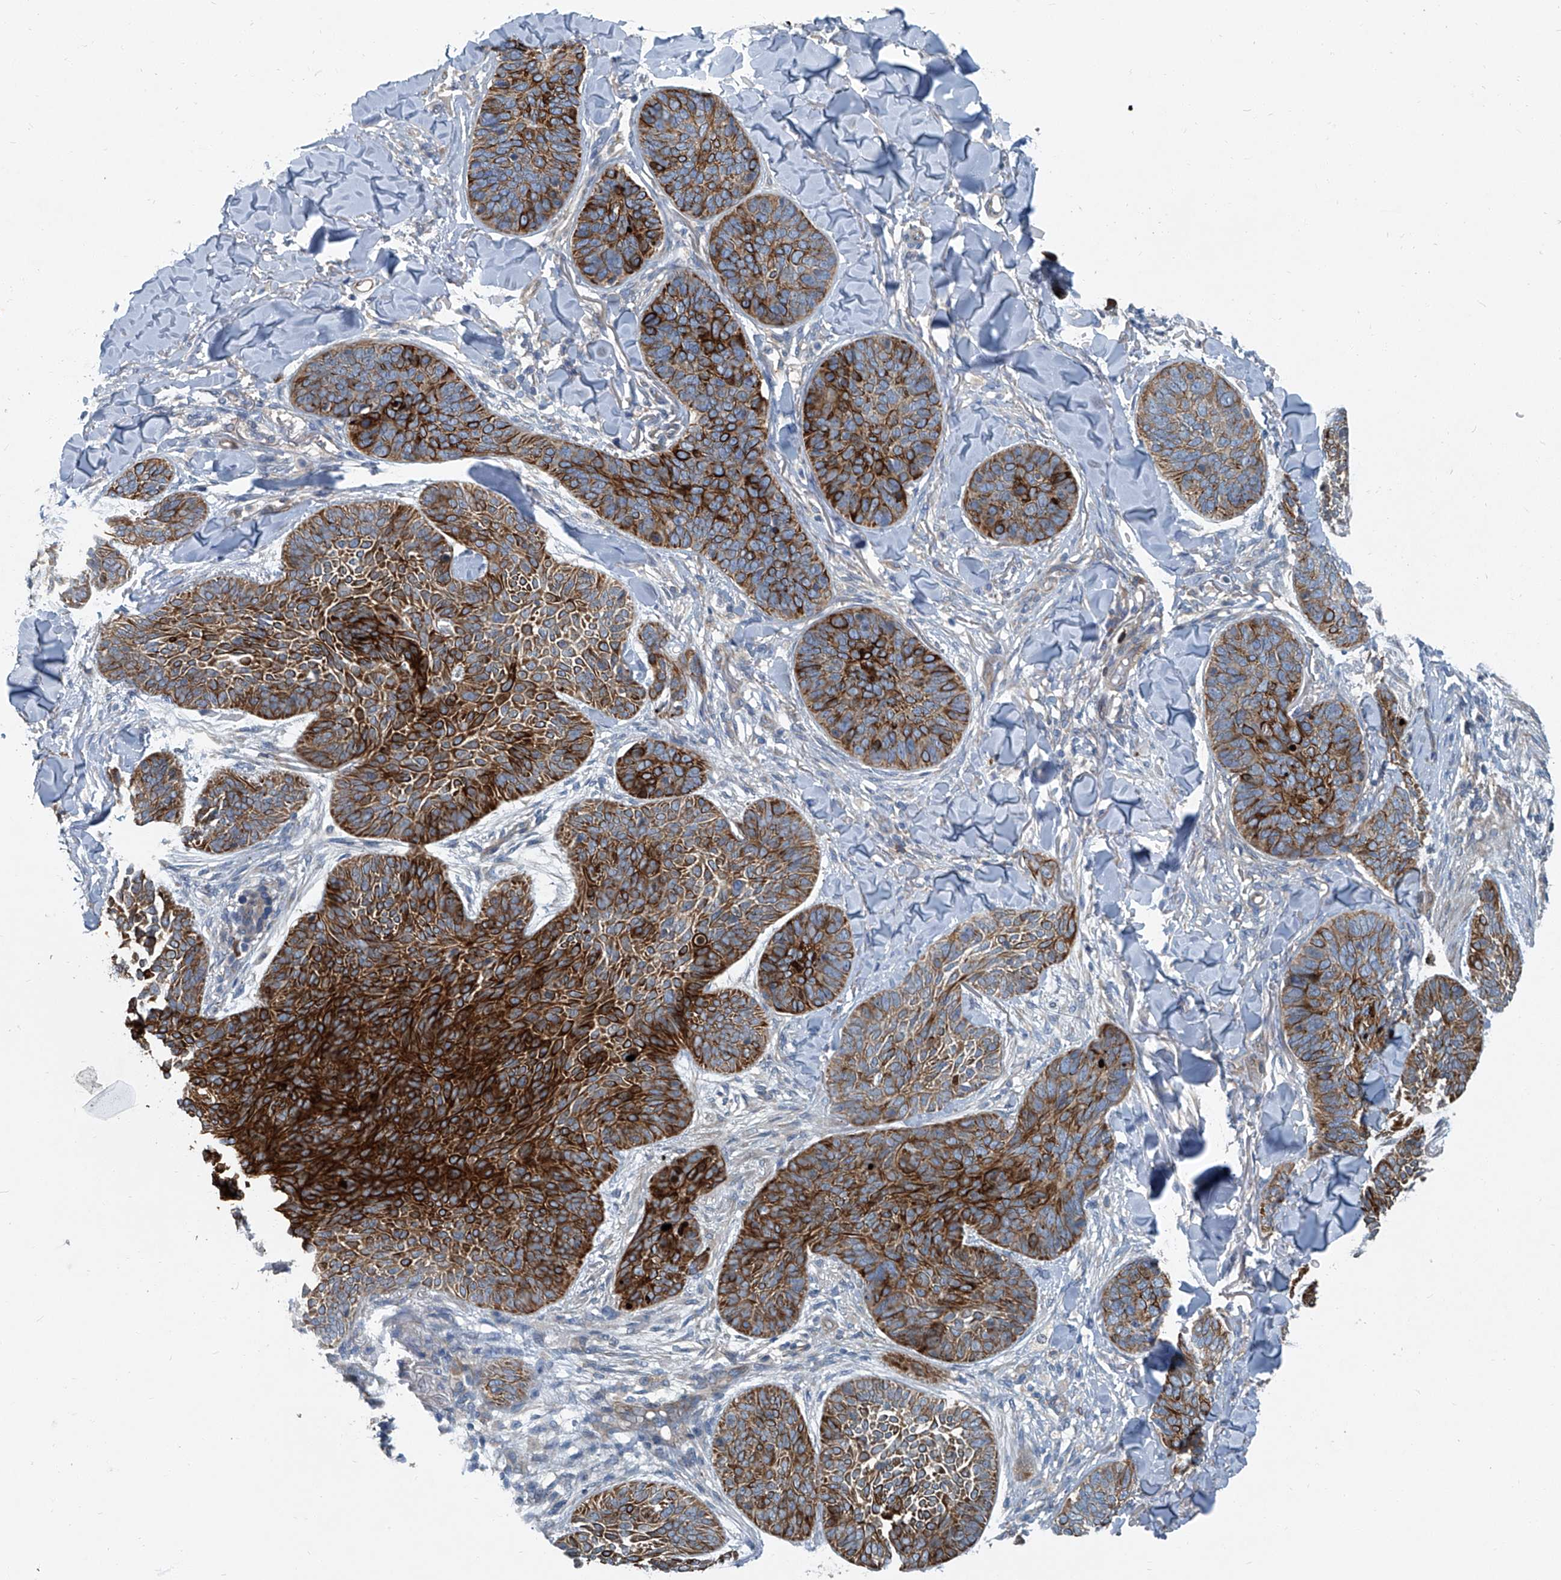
{"staining": {"intensity": "strong", "quantity": ">75%", "location": "cytoplasmic/membranous"}, "tissue": "skin cancer", "cell_type": "Tumor cells", "image_type": "cancer", "snomed": [{"axis": "morphology", "description": "Basal cell carcinoma"}, {"axis": "topography", "description": "Skin"}], "caption": "This photomicrograph demonstrates immunohistochemistry (IHC) staining of human skin cancer (basal cell carcinoma), with high strong cytoplasmic/membranous staining in approximately >75% of tumor cells.", "gene": "SLC26A11", "patient": {"sex": "male", "age": 85}}